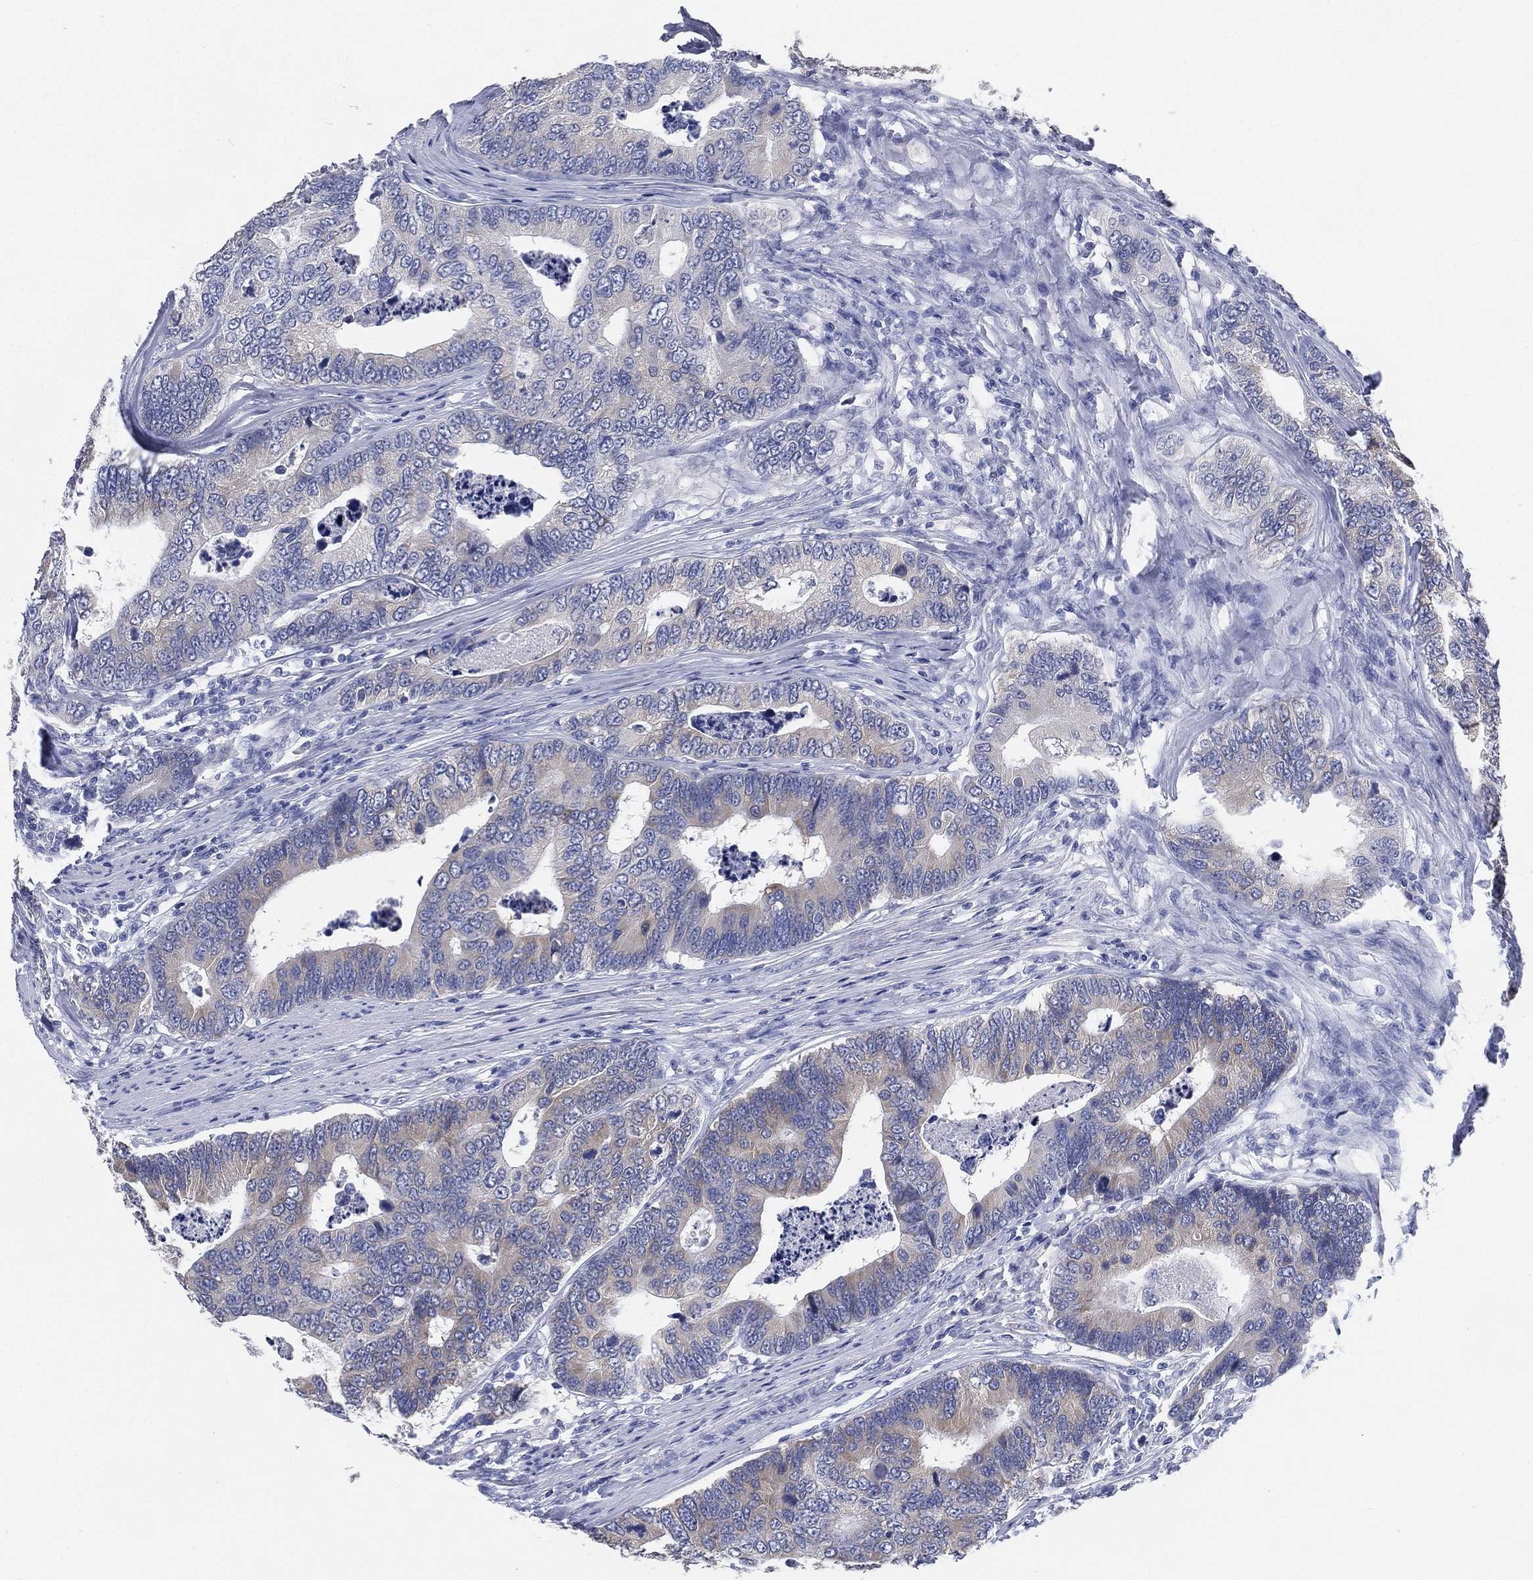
{"staining": {"intensity": "weak", "quantity": "<25%", "location": "cytoplasmic/membranous"}, "tissue": "colorectal cancer", "cell_type": "Tumor cells", "image_type": "cancer", "snomed": [{"axis": "morphology", "description": "Adenocarcinoma, NOS"}, {"axis": "topography", "description": "Colon"}], "caption": "High magnification brightfield microscopy of colorectal cancer (adenocarcinoma) stained with DAB (brown) and counterstained with hematoxylin (blue): tumor cells show no significant staining.", "gene": "IYD", "patient": {"sex": "female", "age": 72}}